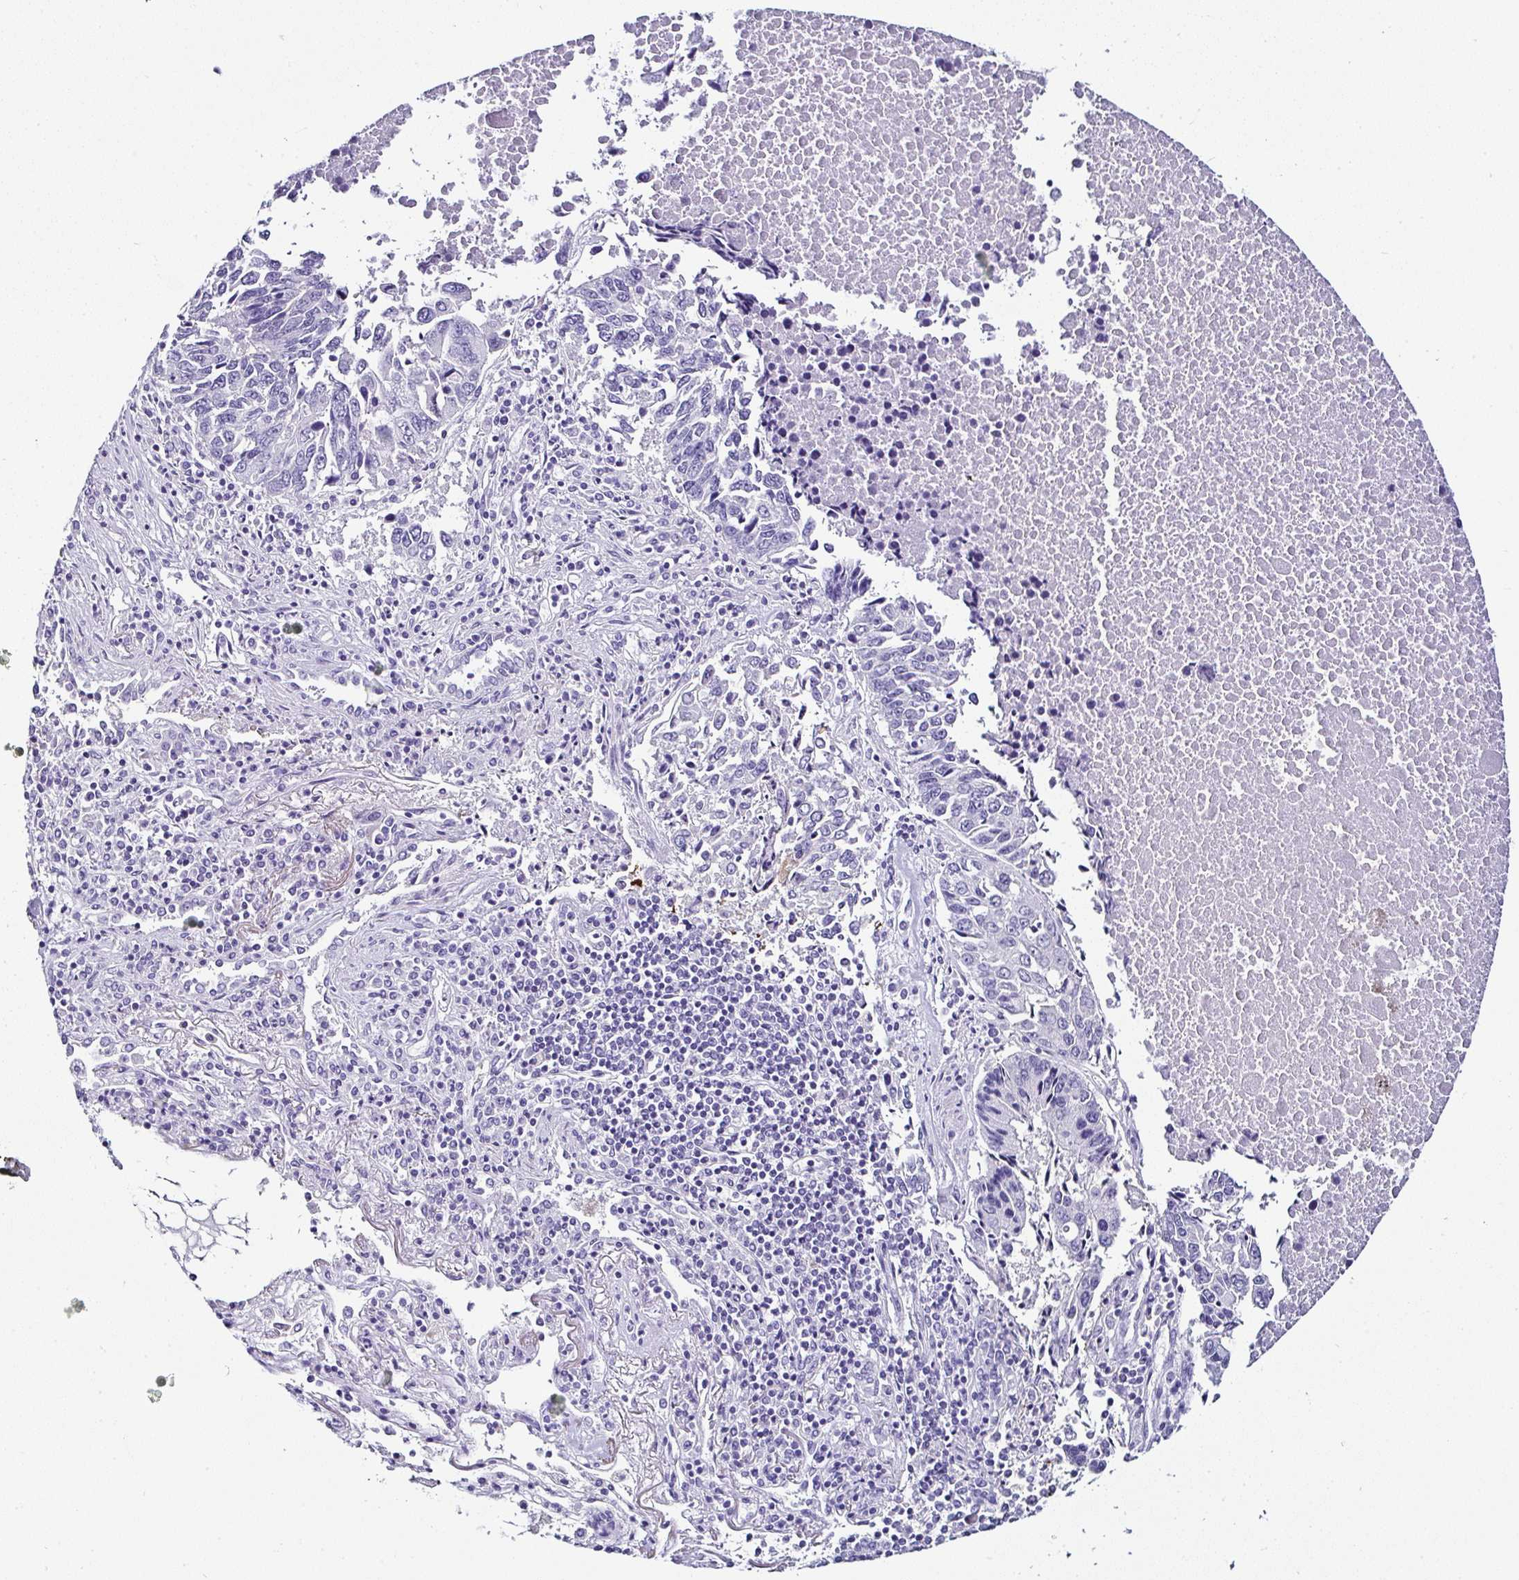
{"staining": {"intensity": "negative", "quantity": "none", "location": "none"}, "tissue": "lung cancer", "cell_type": "Tumor cells", "image_type": "cancer", "snomed": [{"axis": "morphology", "description": "Squamous cell carcinoma, NOS"}, {"axis": "topography", "description": "Lung"}], "caption": "DAB immunohistochemical staining of lung cancer (squamous cell carcinoma) shows no significant expression in tumor cells.", "gene": "SERPINB3", "patient": {"sex": "female", "age": 66}}